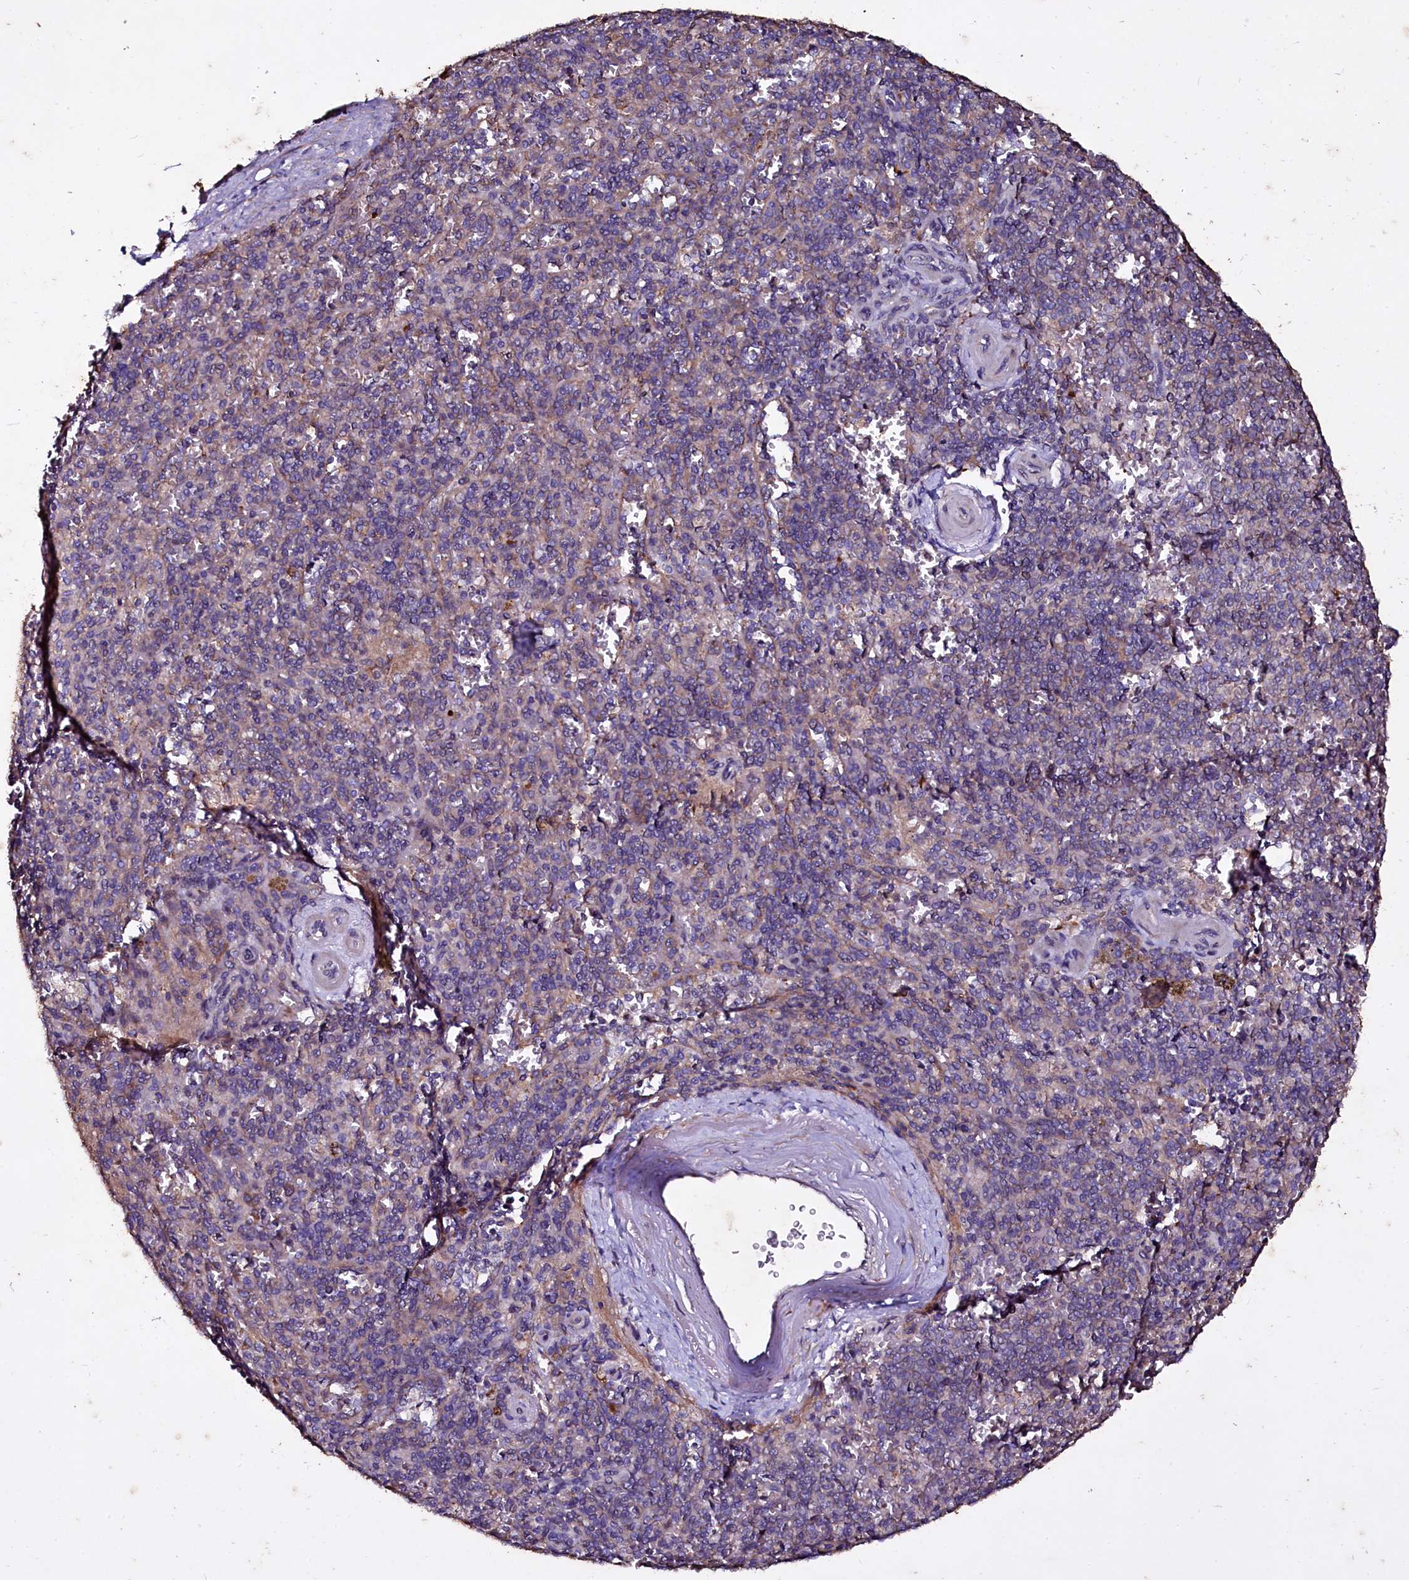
{"staining": {"intensity": "weak", "quantity": "<25%", "location": "cytoplasmic/membranous"}, "tissue": "spleen", "cell_type": "Cells in red pulp", "image_type": "normal", "snomed": [{"axis": "morphology", "description": "Normal tissue, NOS"}, {"axis": "topography", "description": "Spleen"}], "caption": "Unremarkable spleen was stained to show a protein in brown. There is no significant staining in cells in red pulp. Nuclei are stained in blue.", "gene": "SELENOT", "patient": {"sex": "male", "age": 82}}